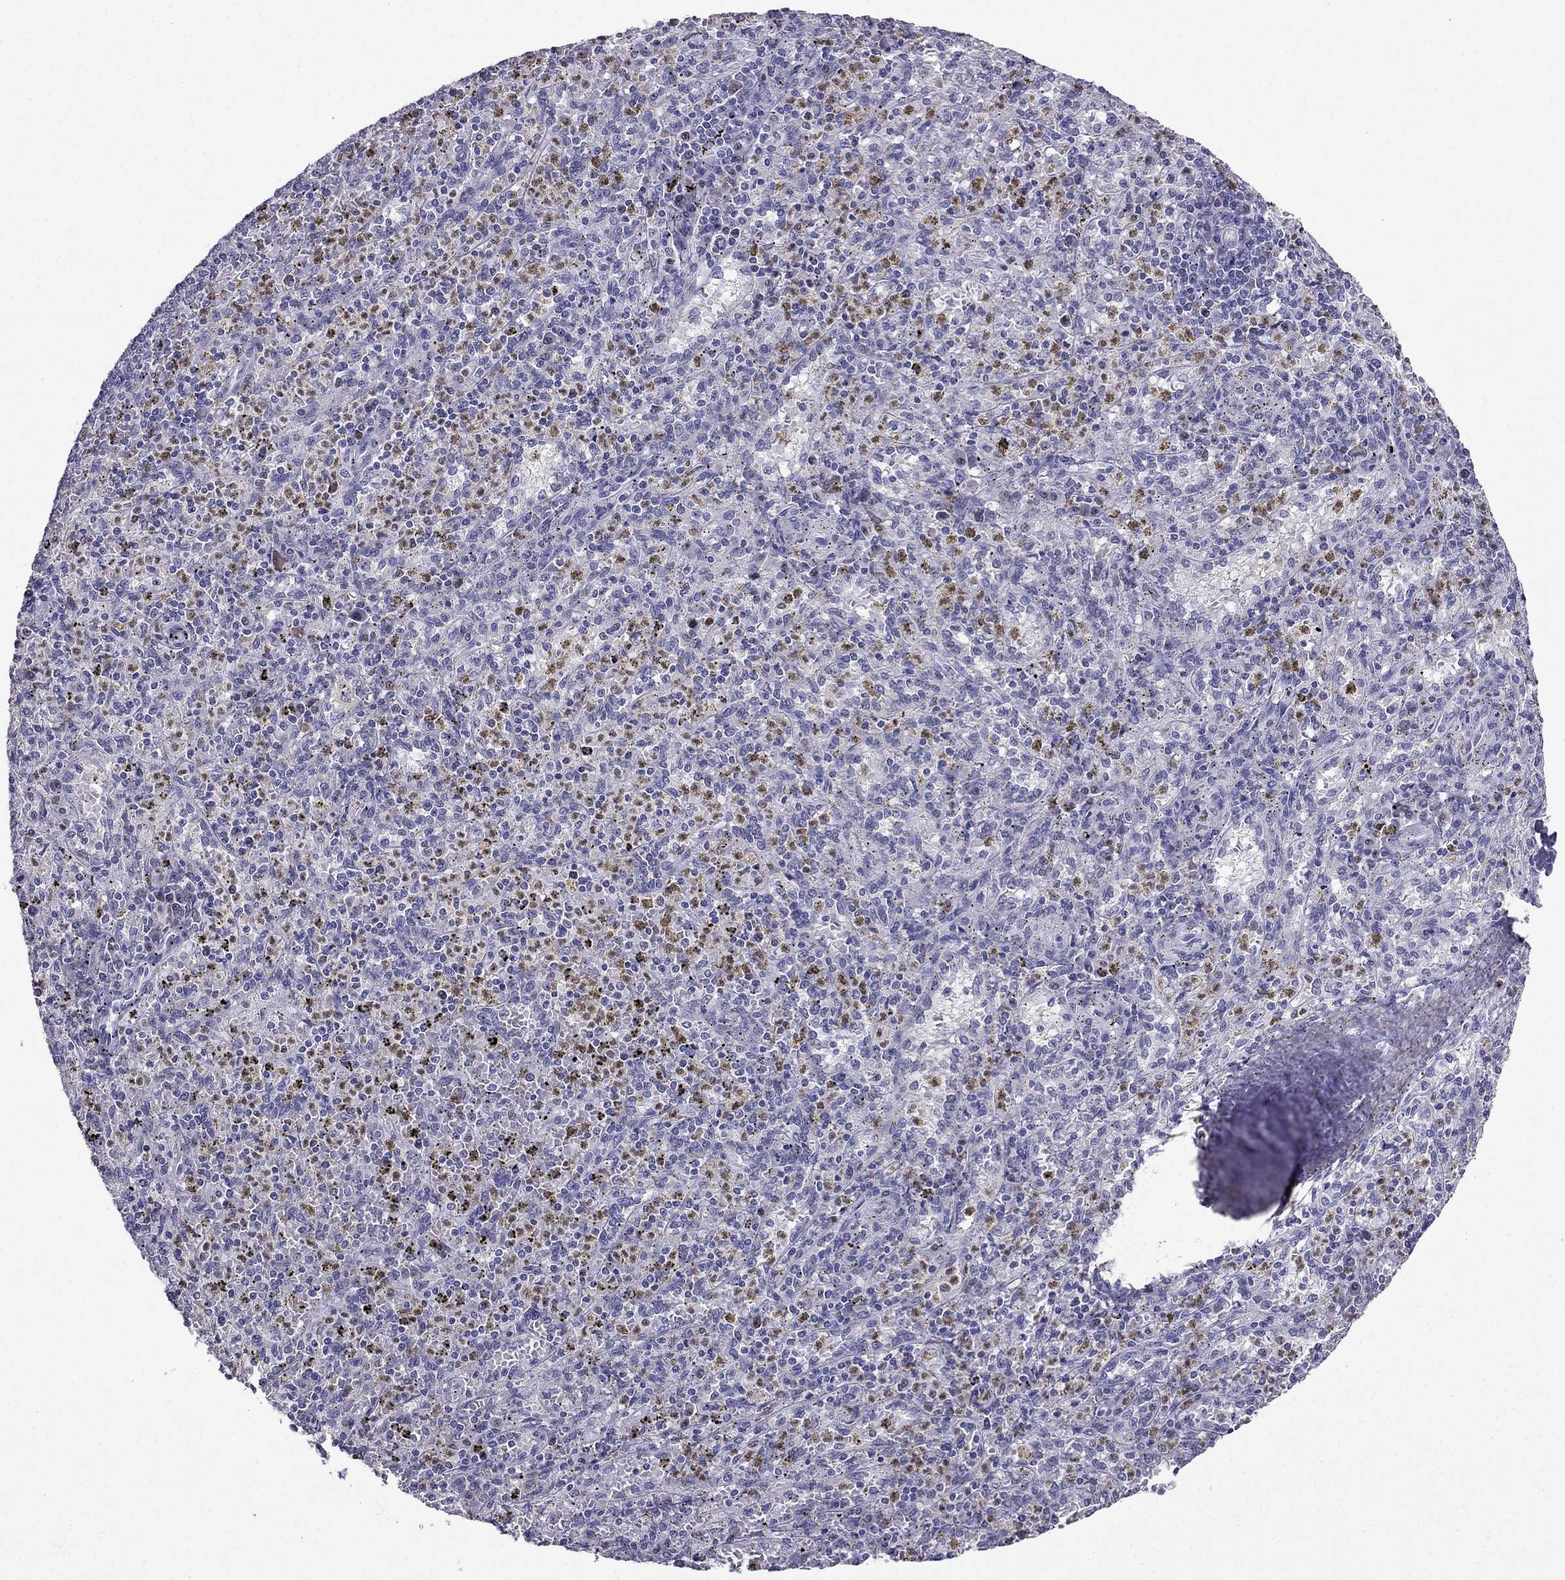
{"staining": {"intensity": "moderate", "quantity": "<25%", "location": "nuclear"}, "tissue": "spleen", "cell_type": "Cells in red pulp", "image_type": "normal", "snomed": [{"axis": "morphology", "description": "Normal tissue, NOS"}, {"axis": "topography", "description": "Spleen"}], "caption": "Immunohistochemistry (DAB (3,3'-diaminobenzidine)) staining of benign human spleen shows moderate nuclear protein staining in approximately <25% of cells in red pulp.", "gene": "ARID3A", "patient": {"sex": "male", "age": 60}}